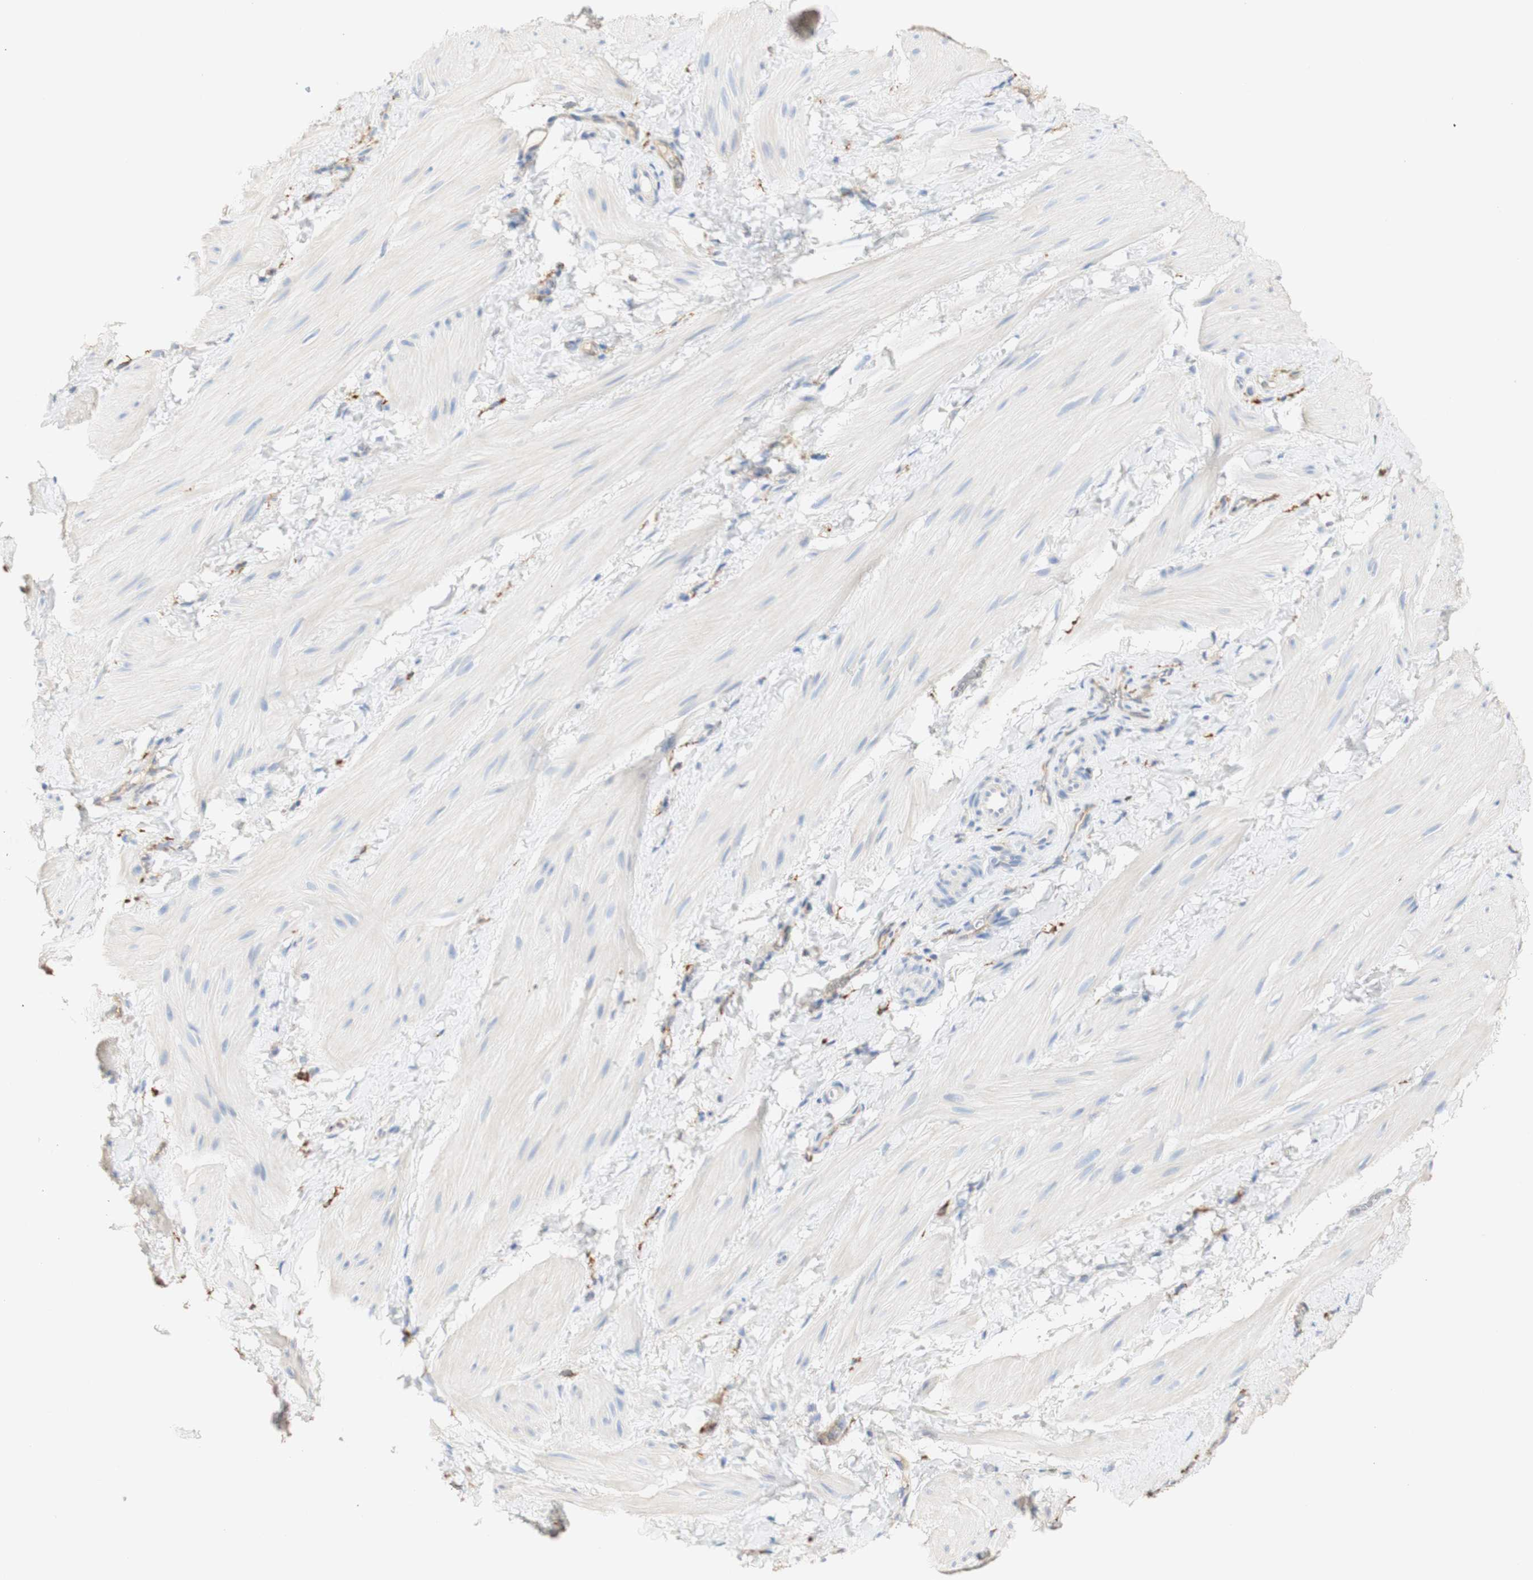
{"staining": {"intensity": "weak", "quantity": "<25%", "location": "cytoplasmic/membranous"}, "tissue": "smooth muscle", "cell_type": "Smooth muscle cells", "image_type": "normal", "snomed": [{"axis": "morphology", "description": "Normal tissue, NOS"}, {"axis": "topography", "description": "Smooth muscle"}], "caption": "Smooth muscle cells show no significant protein positivity in benign smooth muscle. Nuclei are stained in blue.", "gene": "FCGRT", "patient": {"sex": "male", "age": 16}}